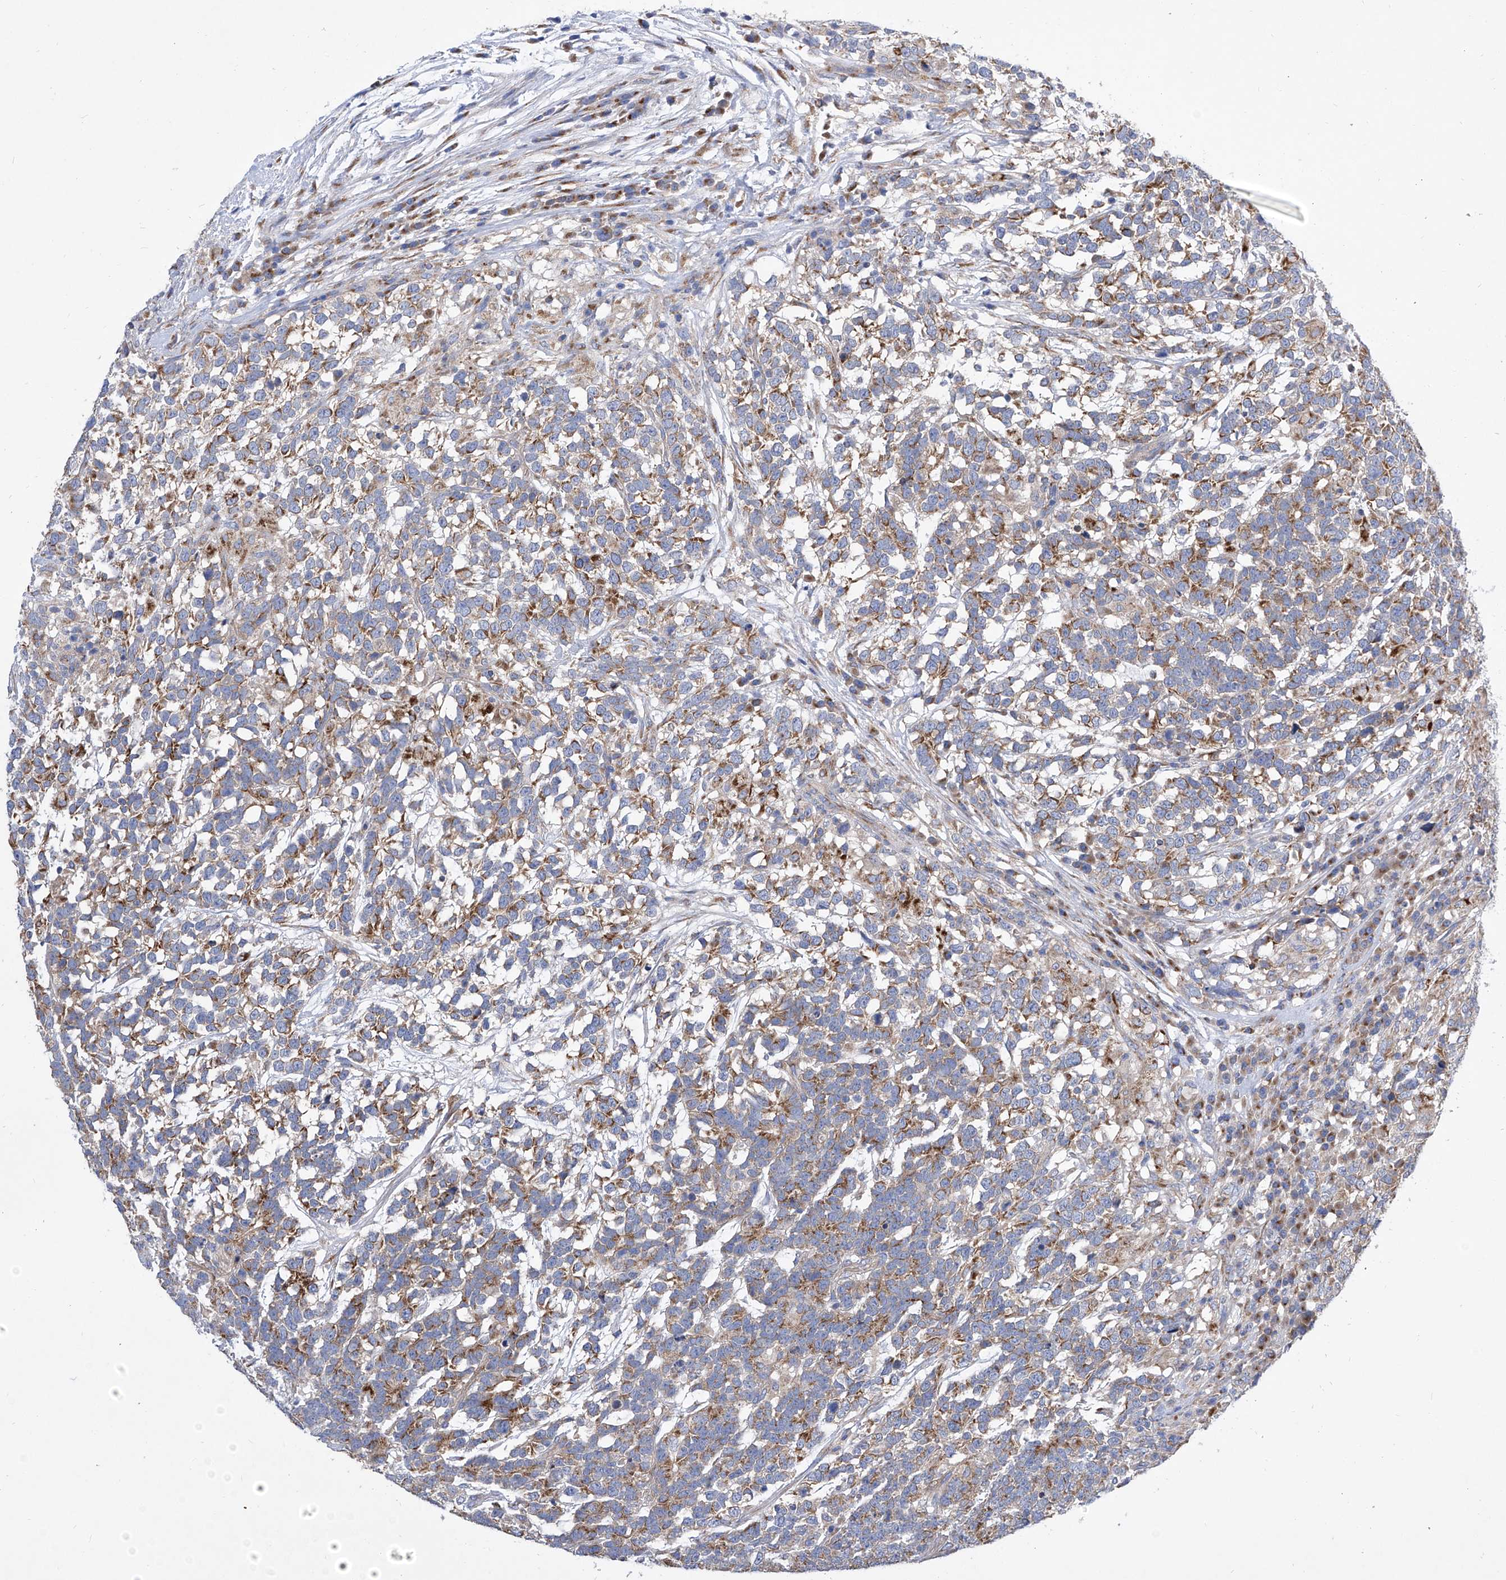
{"staining": {"intensity": "moderate", "quantity": ">75%", "location": "cytoplasmic/membranous"}, "tissue": "testis cancer", "cell_type": "Tumor cells", "image_type": "cancer", "snomed": [{"axis": "morphology", "description": "Carcinoma, Embryonal, NOS"}, {"axis": "topography", "description": "Testis"}], "caption": "The immunohistochemical stain labels moderate cytoplasmic/membranous positivity in tumor cells of testis embryonal carcinoma tissue.", "gene": "TJAP1", "patient": {"sex": "male", "age": 26}}